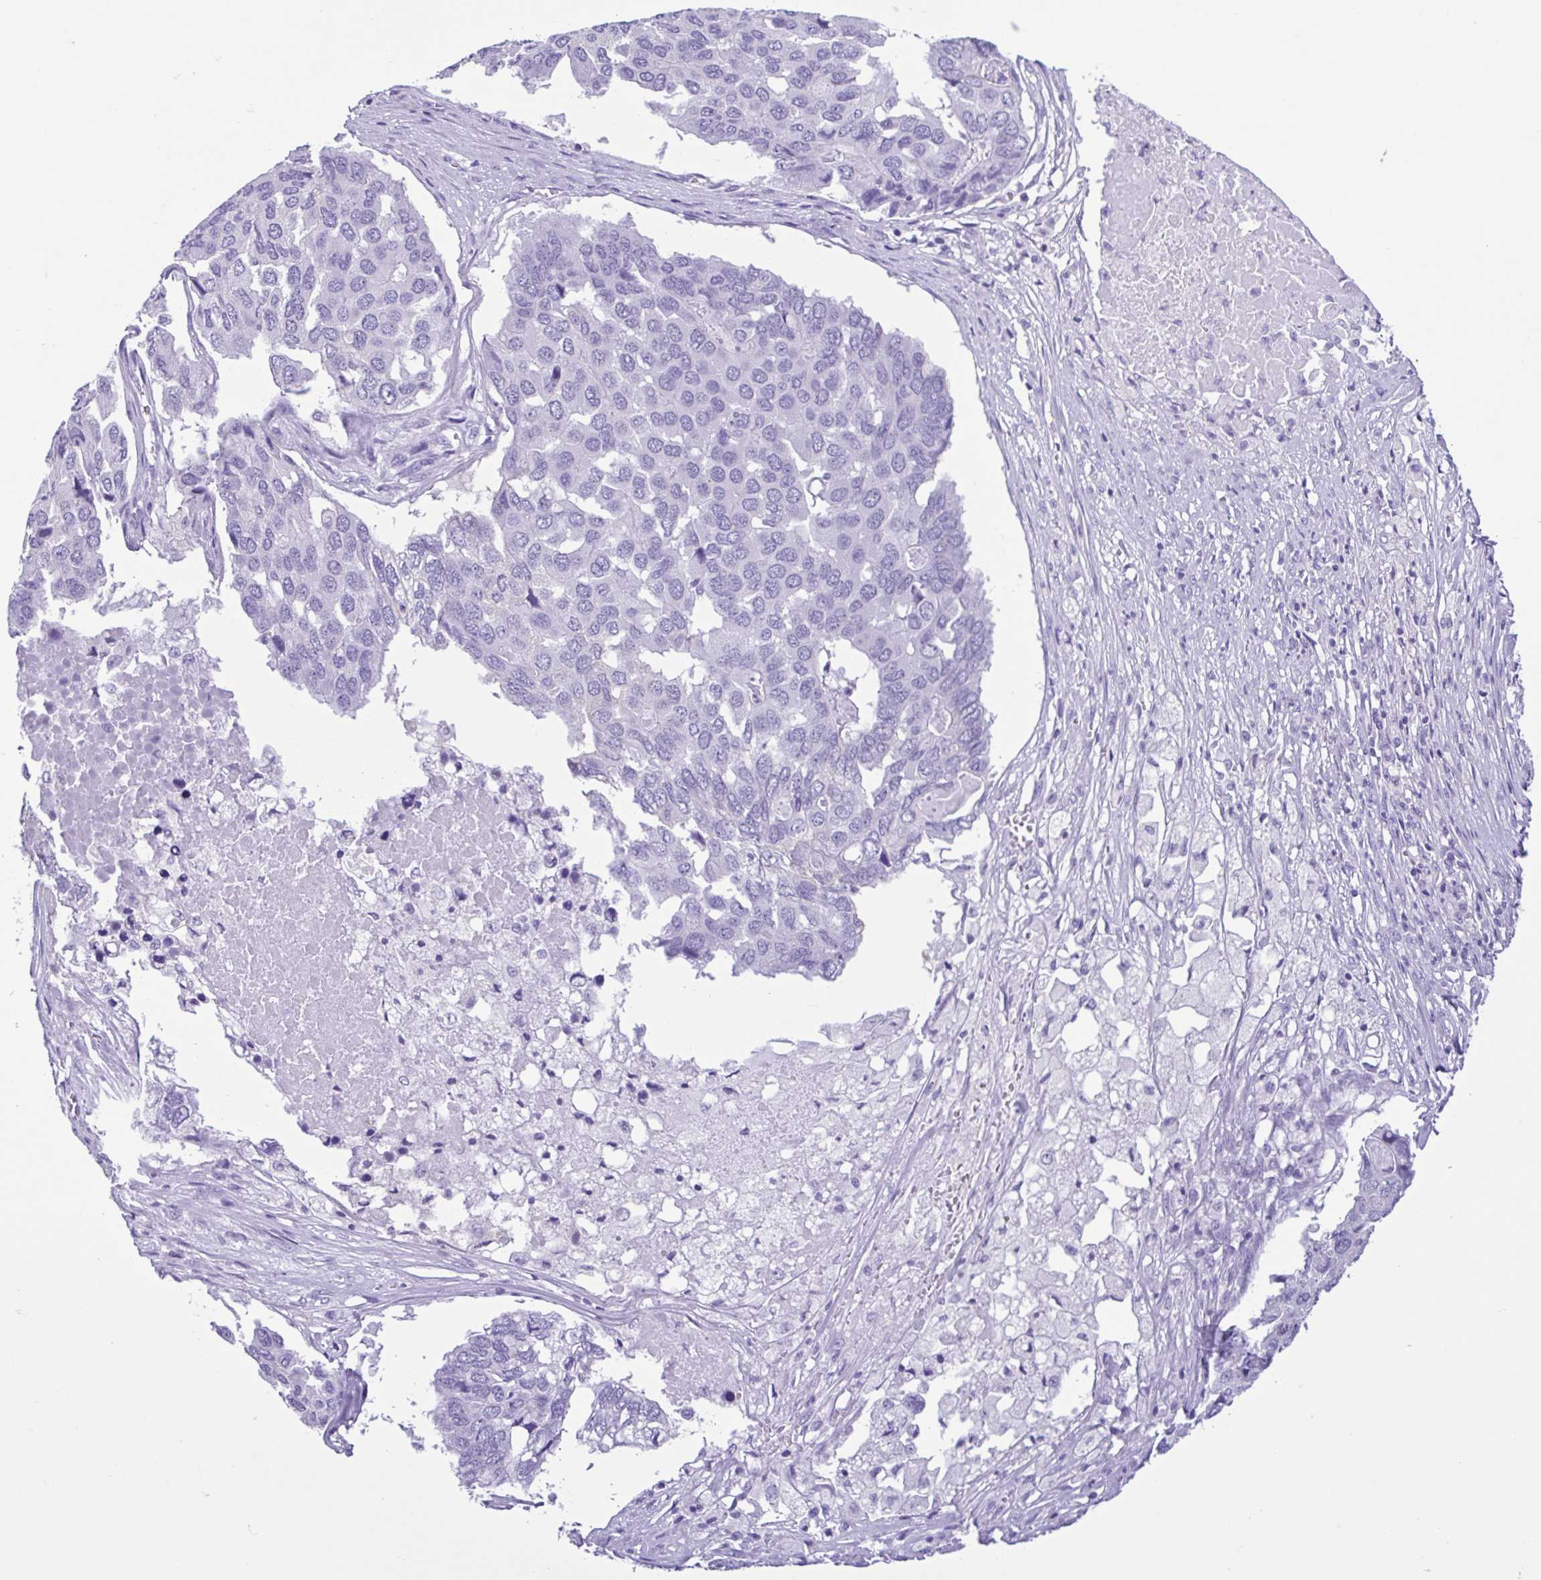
{"staining": {"intensity": "negative", "quantity": "none", "location": "none"}, "tissue": "pancreatic cancer", "cell_type": "Tumor cells", "image_type": "cancer", "snomed": [{"axis": "morphology", "description": "Adenocarcinoma, NOS"}, {"axis": "topography", "description": "Pancreas"}], "caption": "Immunohistochemical staining of human pancreatic cancer shows no significant positivity in tumor cells.", "gene": "CBY2", "patient": {"sex": "male", "age": 50}}